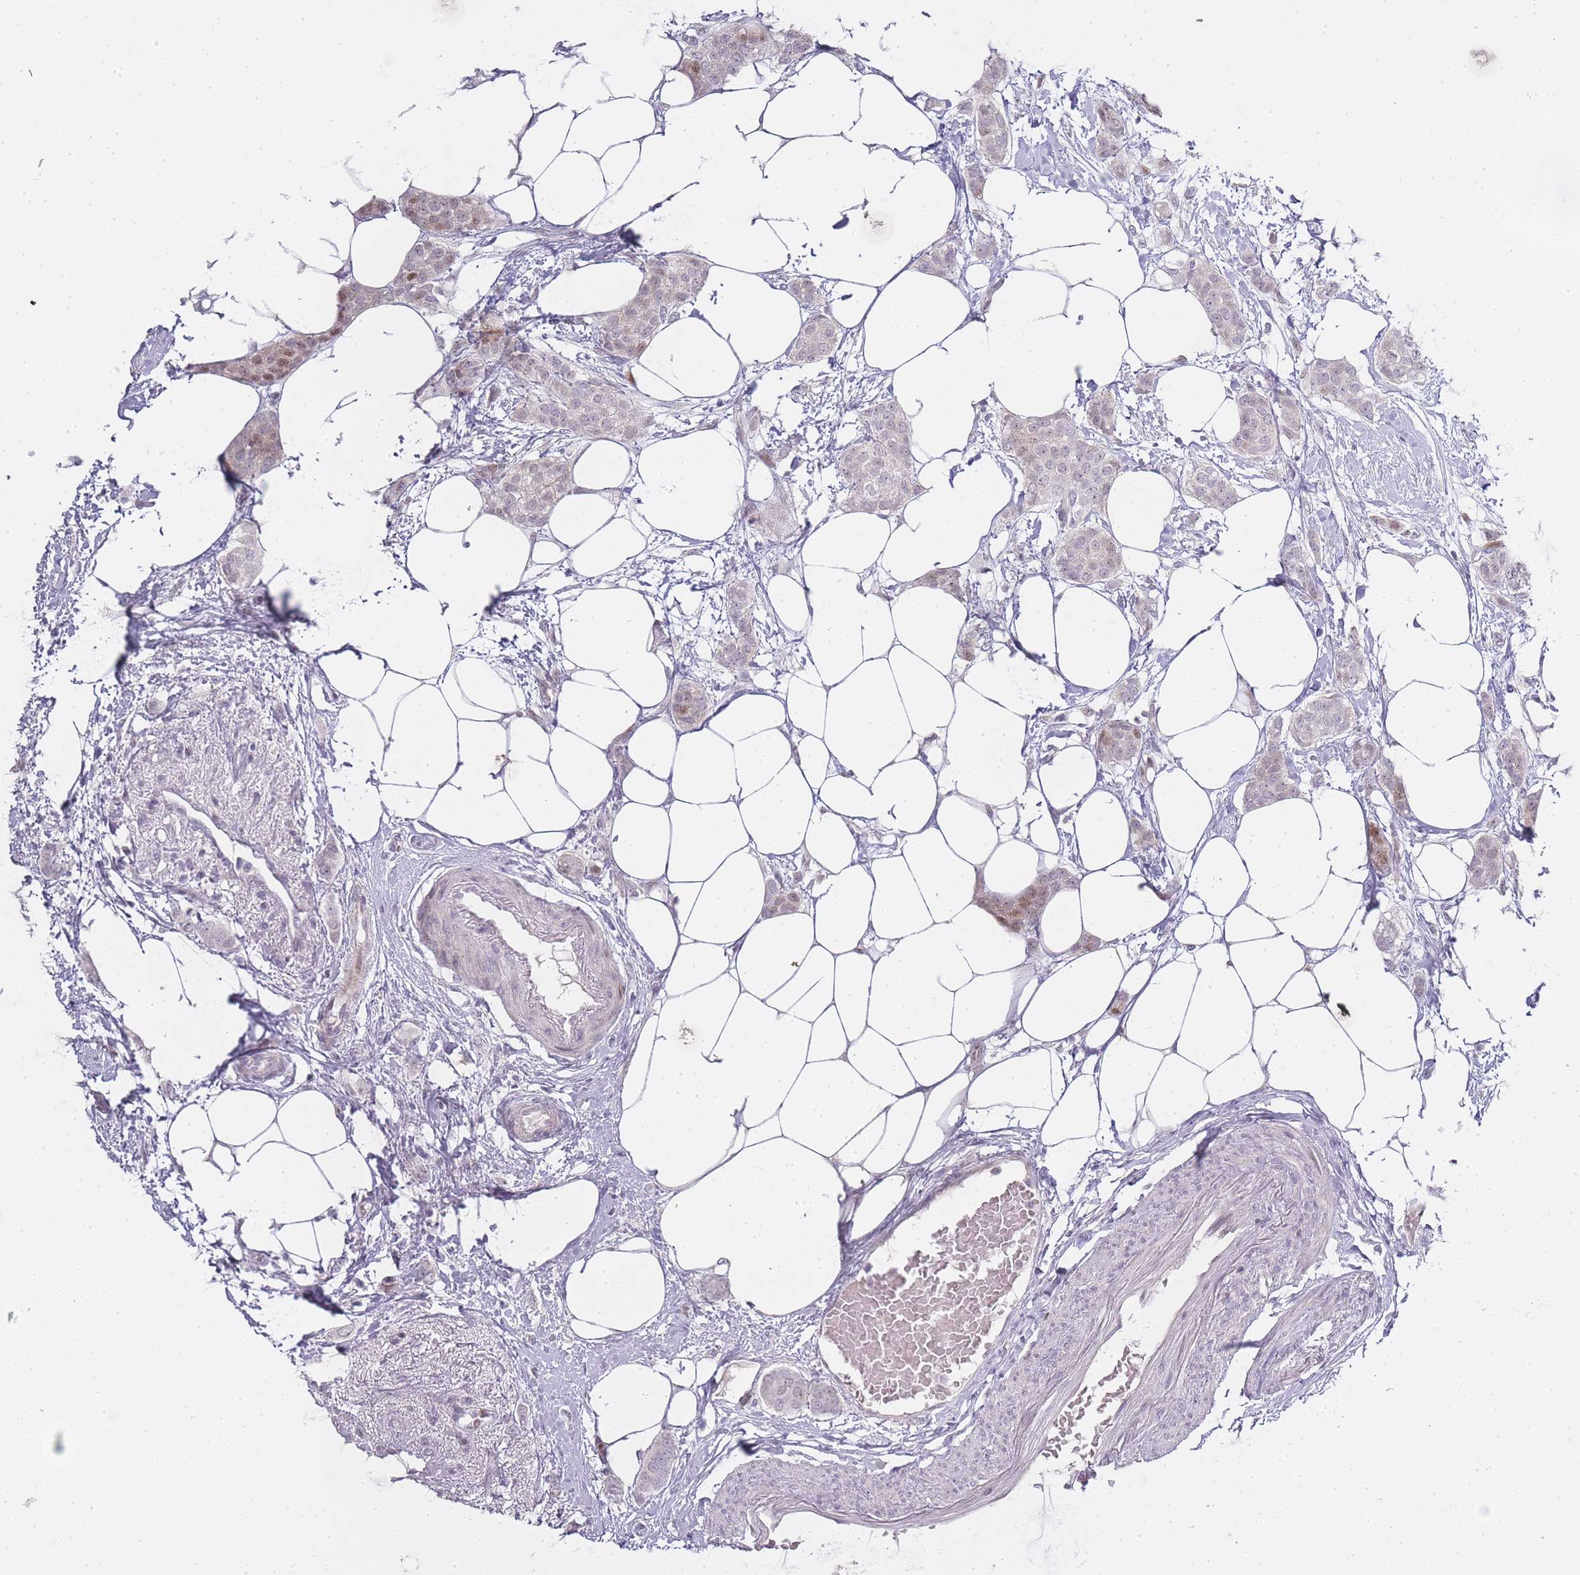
{"staining": {"intensity": "weak", "quantity": "<25%", "location": "nuclear"}, "tissue": "breast cancer", "cell_type": "Tumor cells", "image_type": "cancer", "snomed": [{"axis": "morphology", "description": "Duct carcinoma"}, {"axis": "topography", "description": "Breast"}], "caption": "Protein analysis of breast cancer reveals no significant staining in tumor cells.", "gene": "OGG1", "patient": {"sex": "female", "age": 72}}